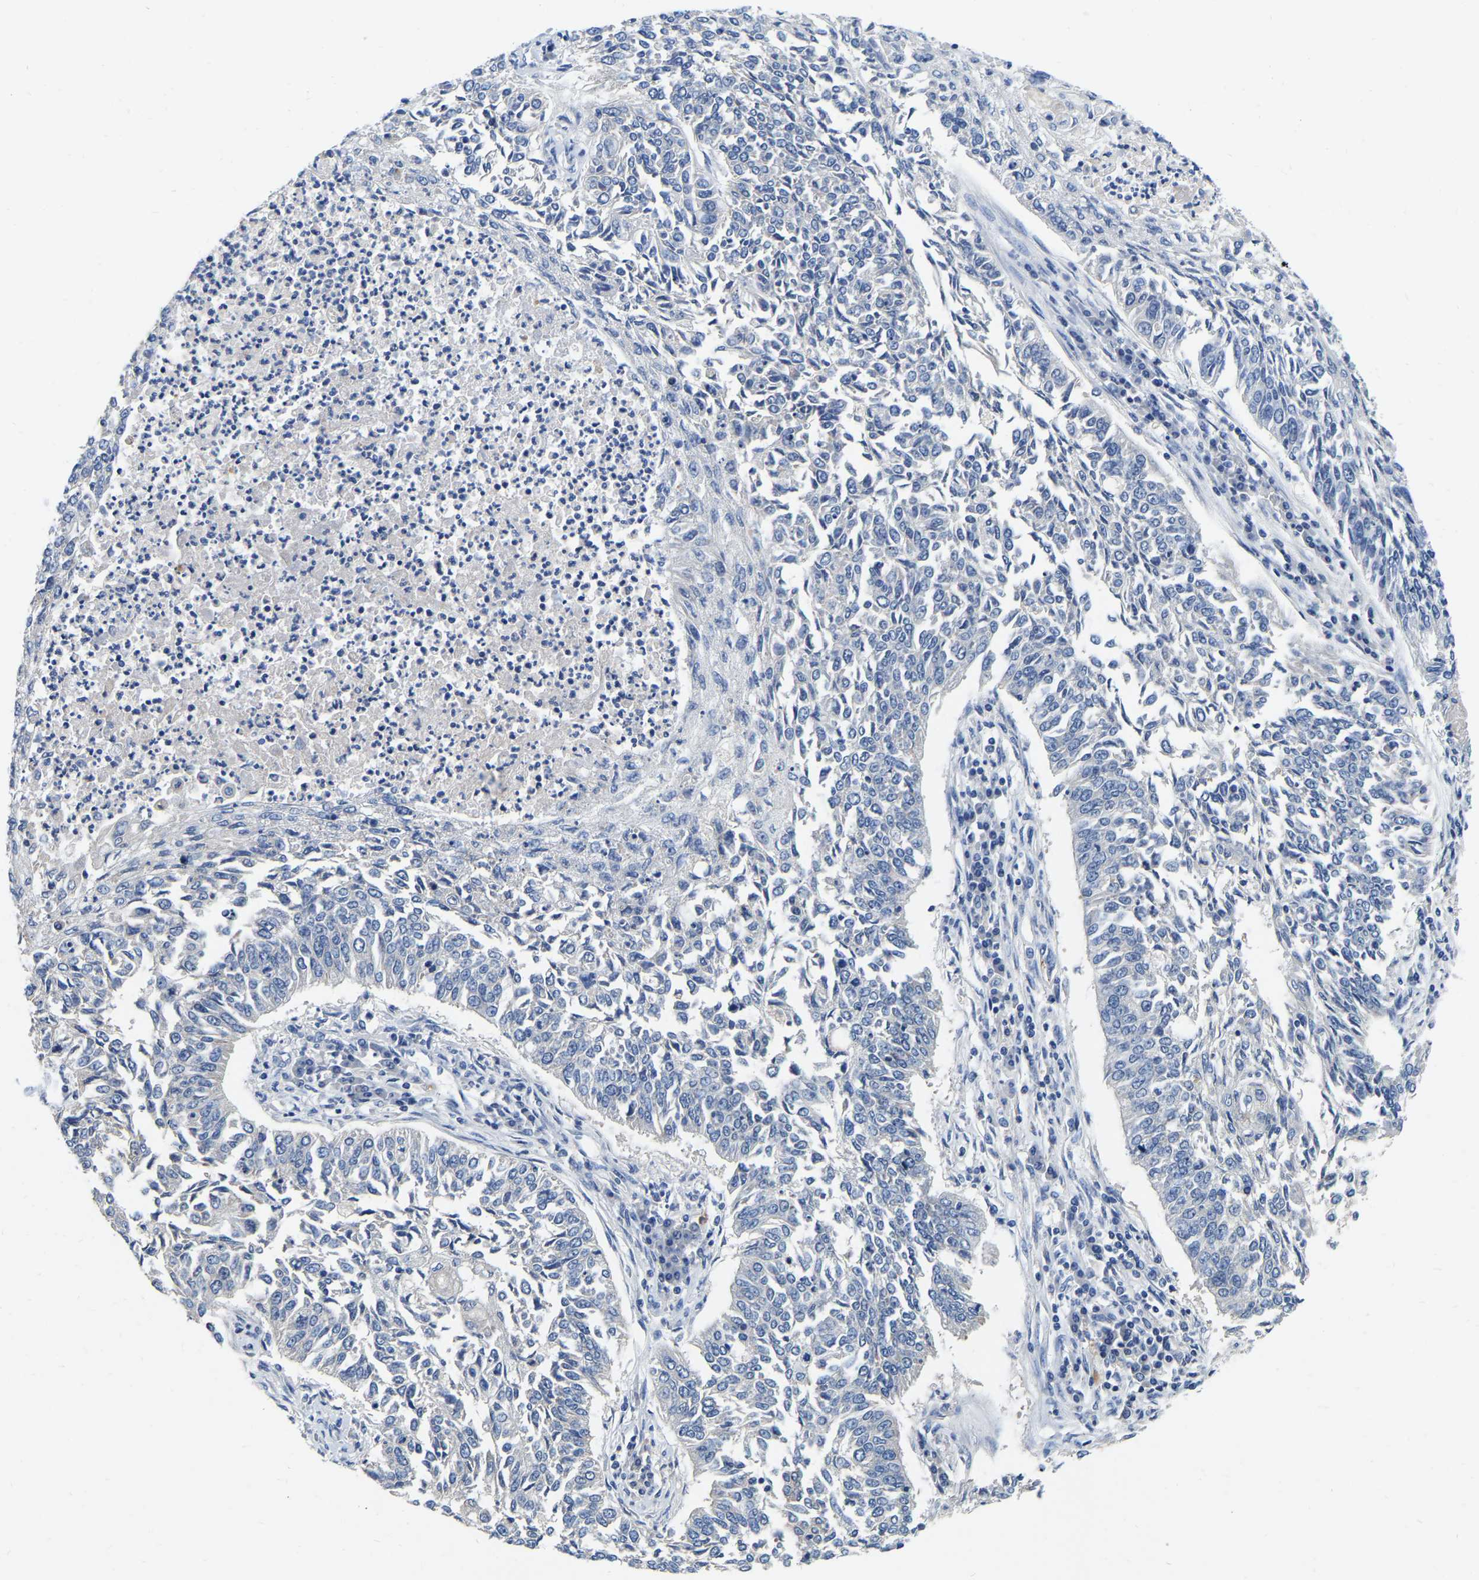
{"staining": {"intensity": "negative", "quantity": "none", "location": "none"}, "tissue": "lung cancer", "cell_type": "Tumor cells", "image_type": "cancer", "snomed": [{"axis": "morphology", "description": "Normal tissue, NOS"}, {"axis": "morphology", "description": "Squamous cell carcinoma, NOS"}, {"axis": "topography", "description": "Cartilage tissue"}, {"axis": "topography", "description": "Bronchus"}, {"axis": "topography", "description": "Lung"}], "caption": "This histopathology image is of lung cancer (squamous cell carcinoma) stained with immunohistochemistry (IHC) to label a protein in brown with the nuclei are counter-stained blue. There is no expression in tumor cells. (Immunohistochemistry, brightfield microscopy, high magnification).", "gene": "RAB27B", "patient": {"sex": "female", "age": 49}}